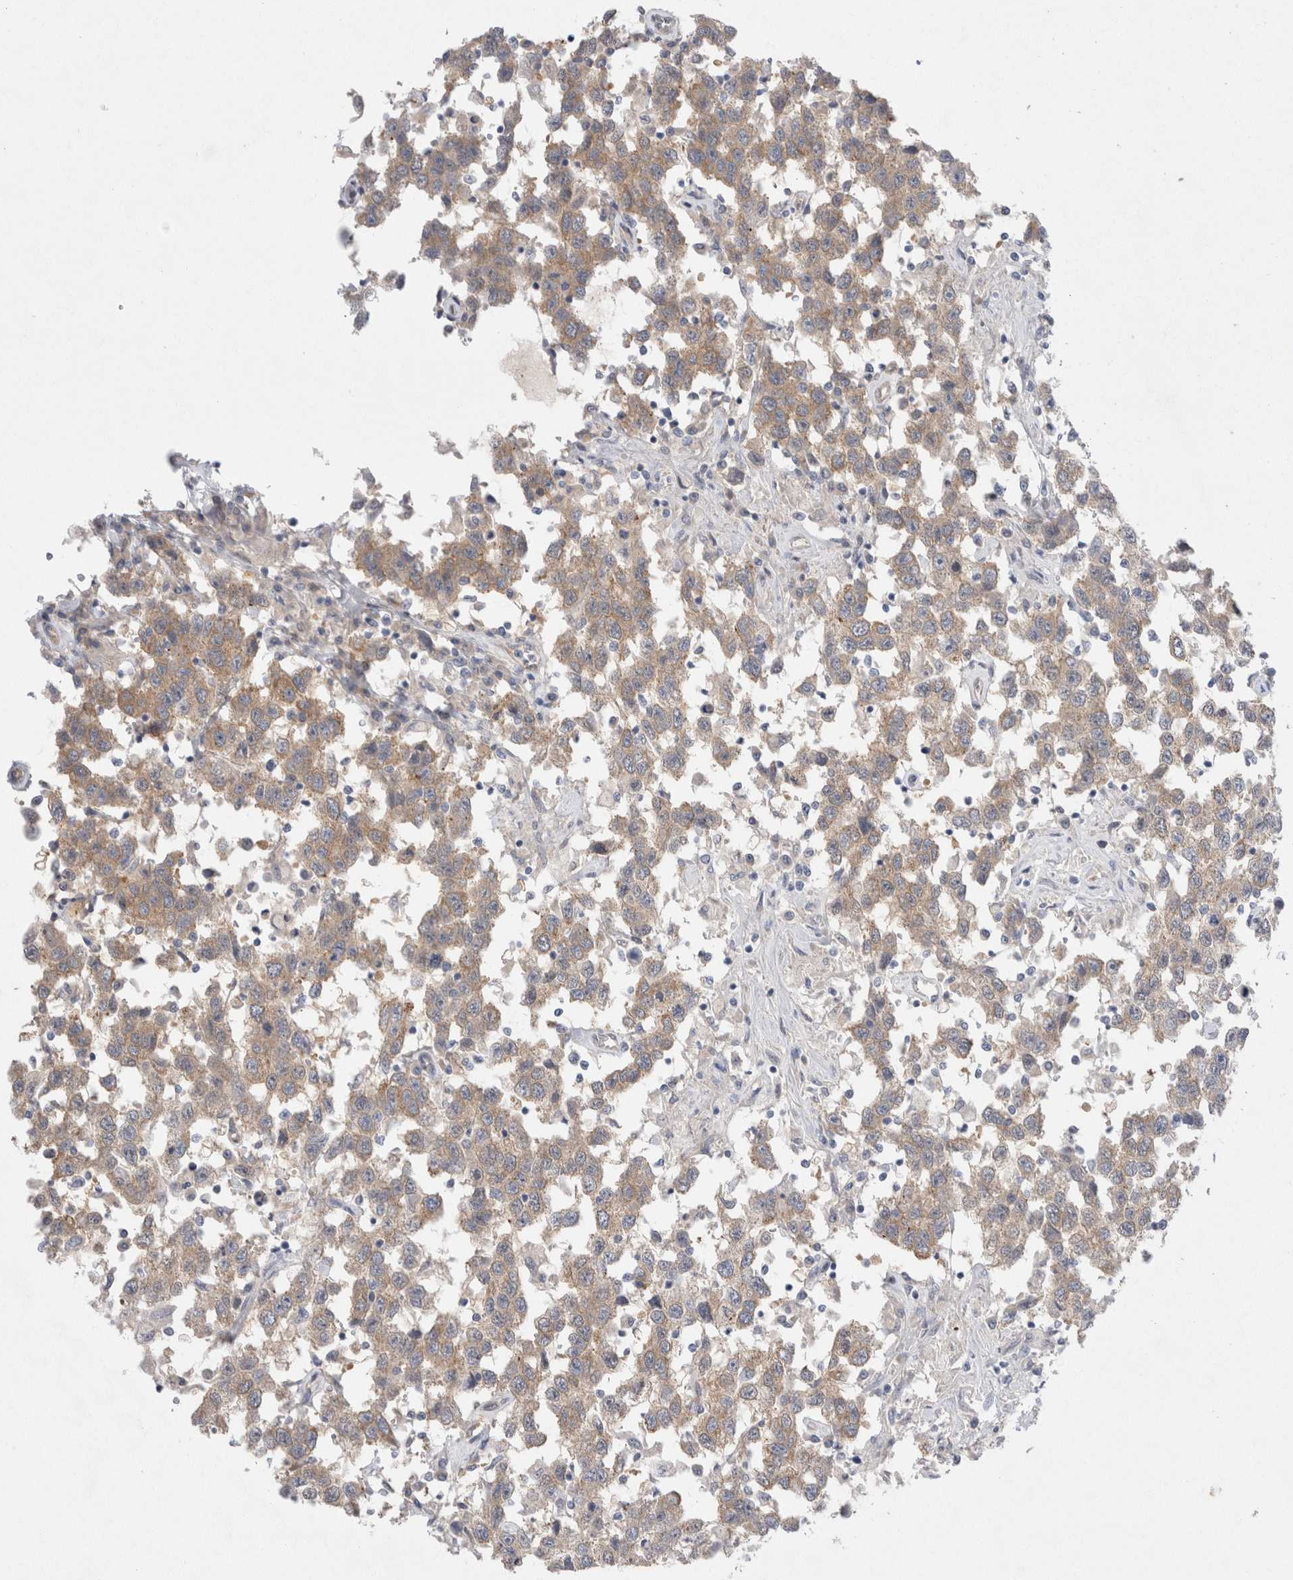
{"staining": {"intensity": "weak", "quantity": ">75%", "location": "cytoplasmic/membranous"}, "tissue": "testis cancer", "cell_type": "Tumor cells", "image_type": "cancer", "snomed": [{"axis": "morphology", "description": "Seminoma, NOS"}, {"axis": "topography", "description": "Testis"}], "caption": "Immunohistochemistry of human testis cancer reveals low levels of weak cytoplasmic/membranous positivity in about >75% of tumor cells.", "gene": "WIPF2", "patient": {"sex": "male", "age": 41}}